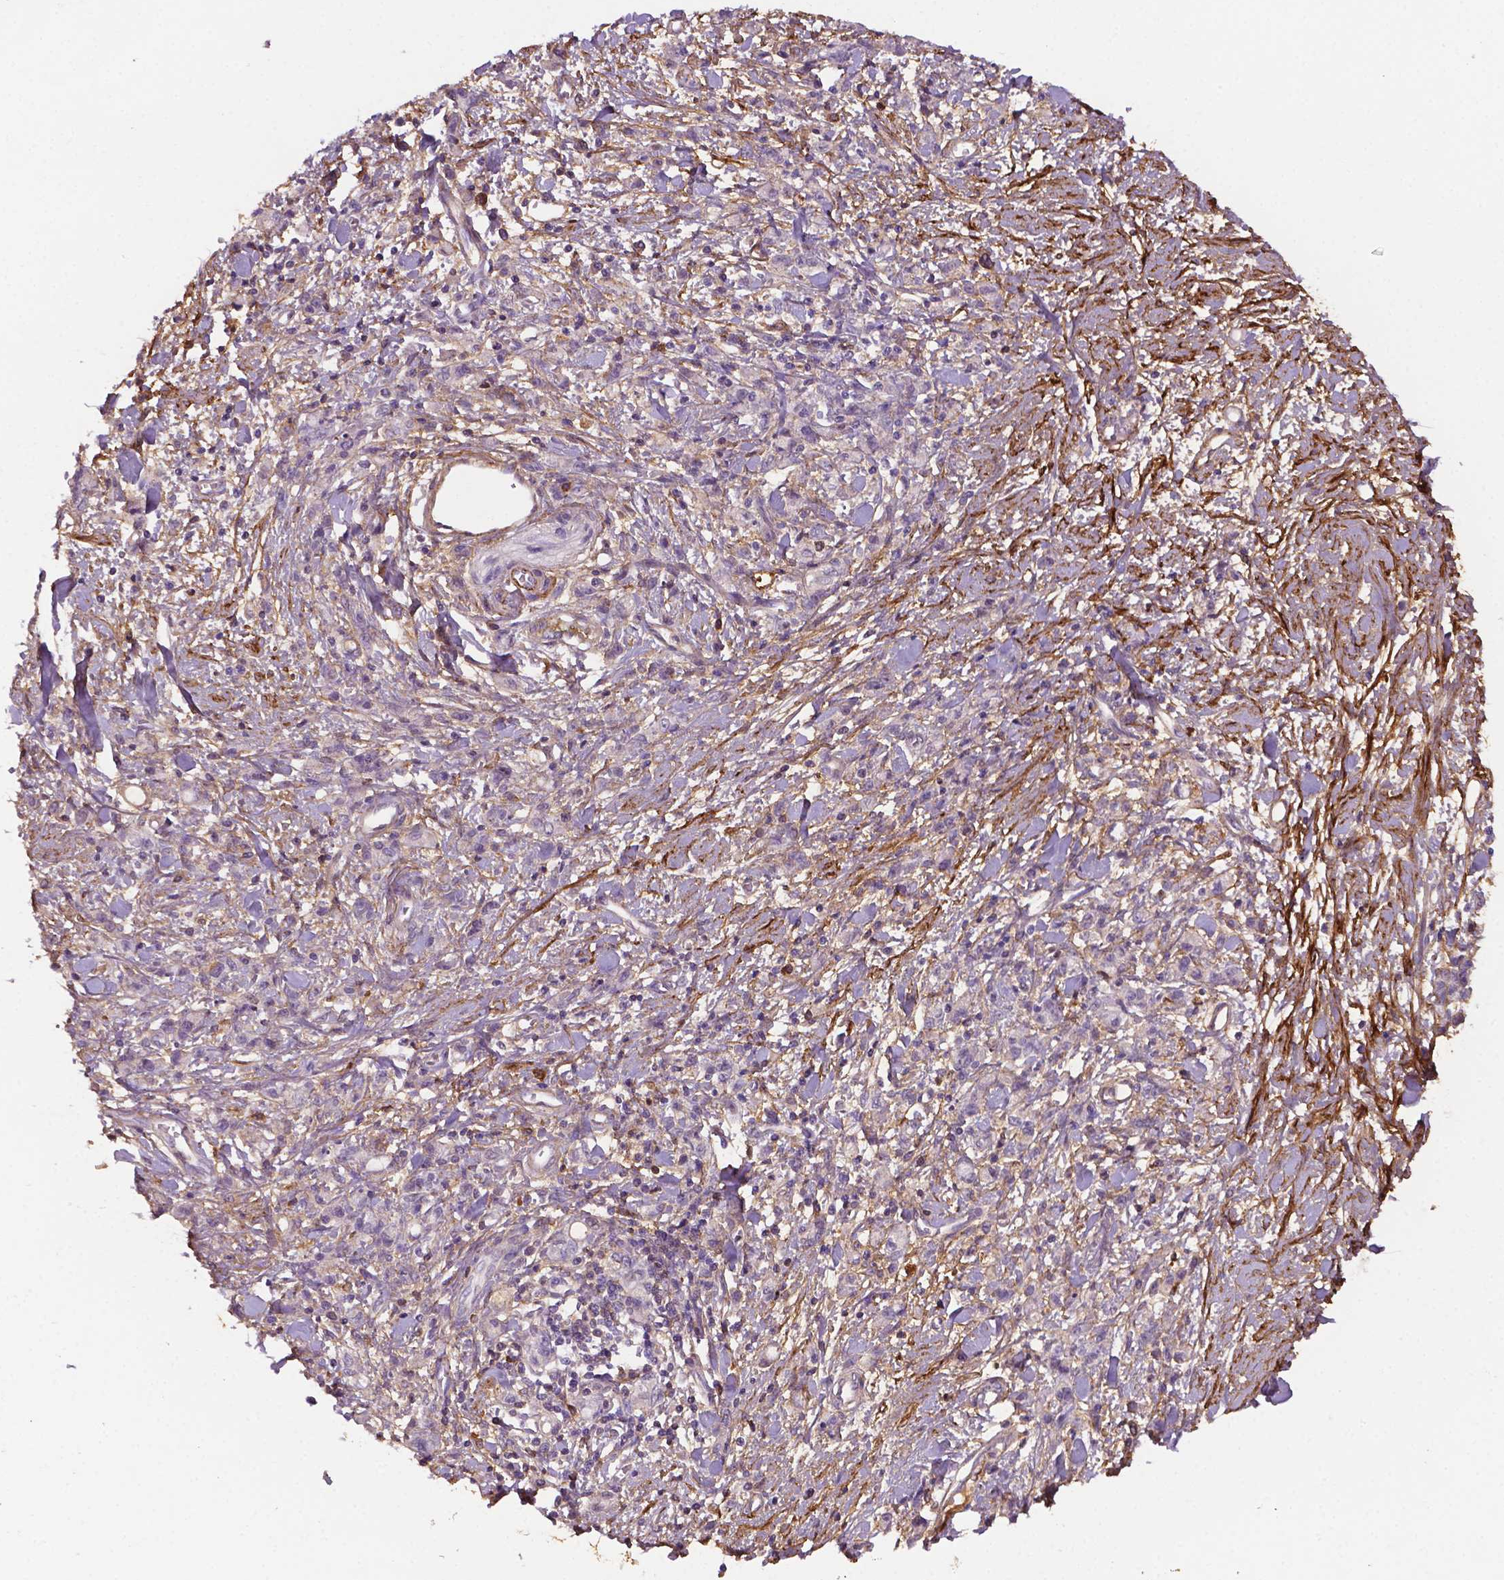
{"staining": {"intensity": "negative", "quantity": "none", "location": "none"}, "tissue": "stomach cancer", "cell_type": "Tumor cells", "image_type": "cancer", "snomed": [{"axis": "morphology", "description": "Adenocarcinoma, NOS"}, {"axis": "topography", "description": "Stomach"}], "caption": "DAB immunohistochemical staining of human adenocarcinoma (stomach) shows no significant staining in tumor cells.", "gene": "FBLN1", "patient": {"sex": "male", "age": 77}}